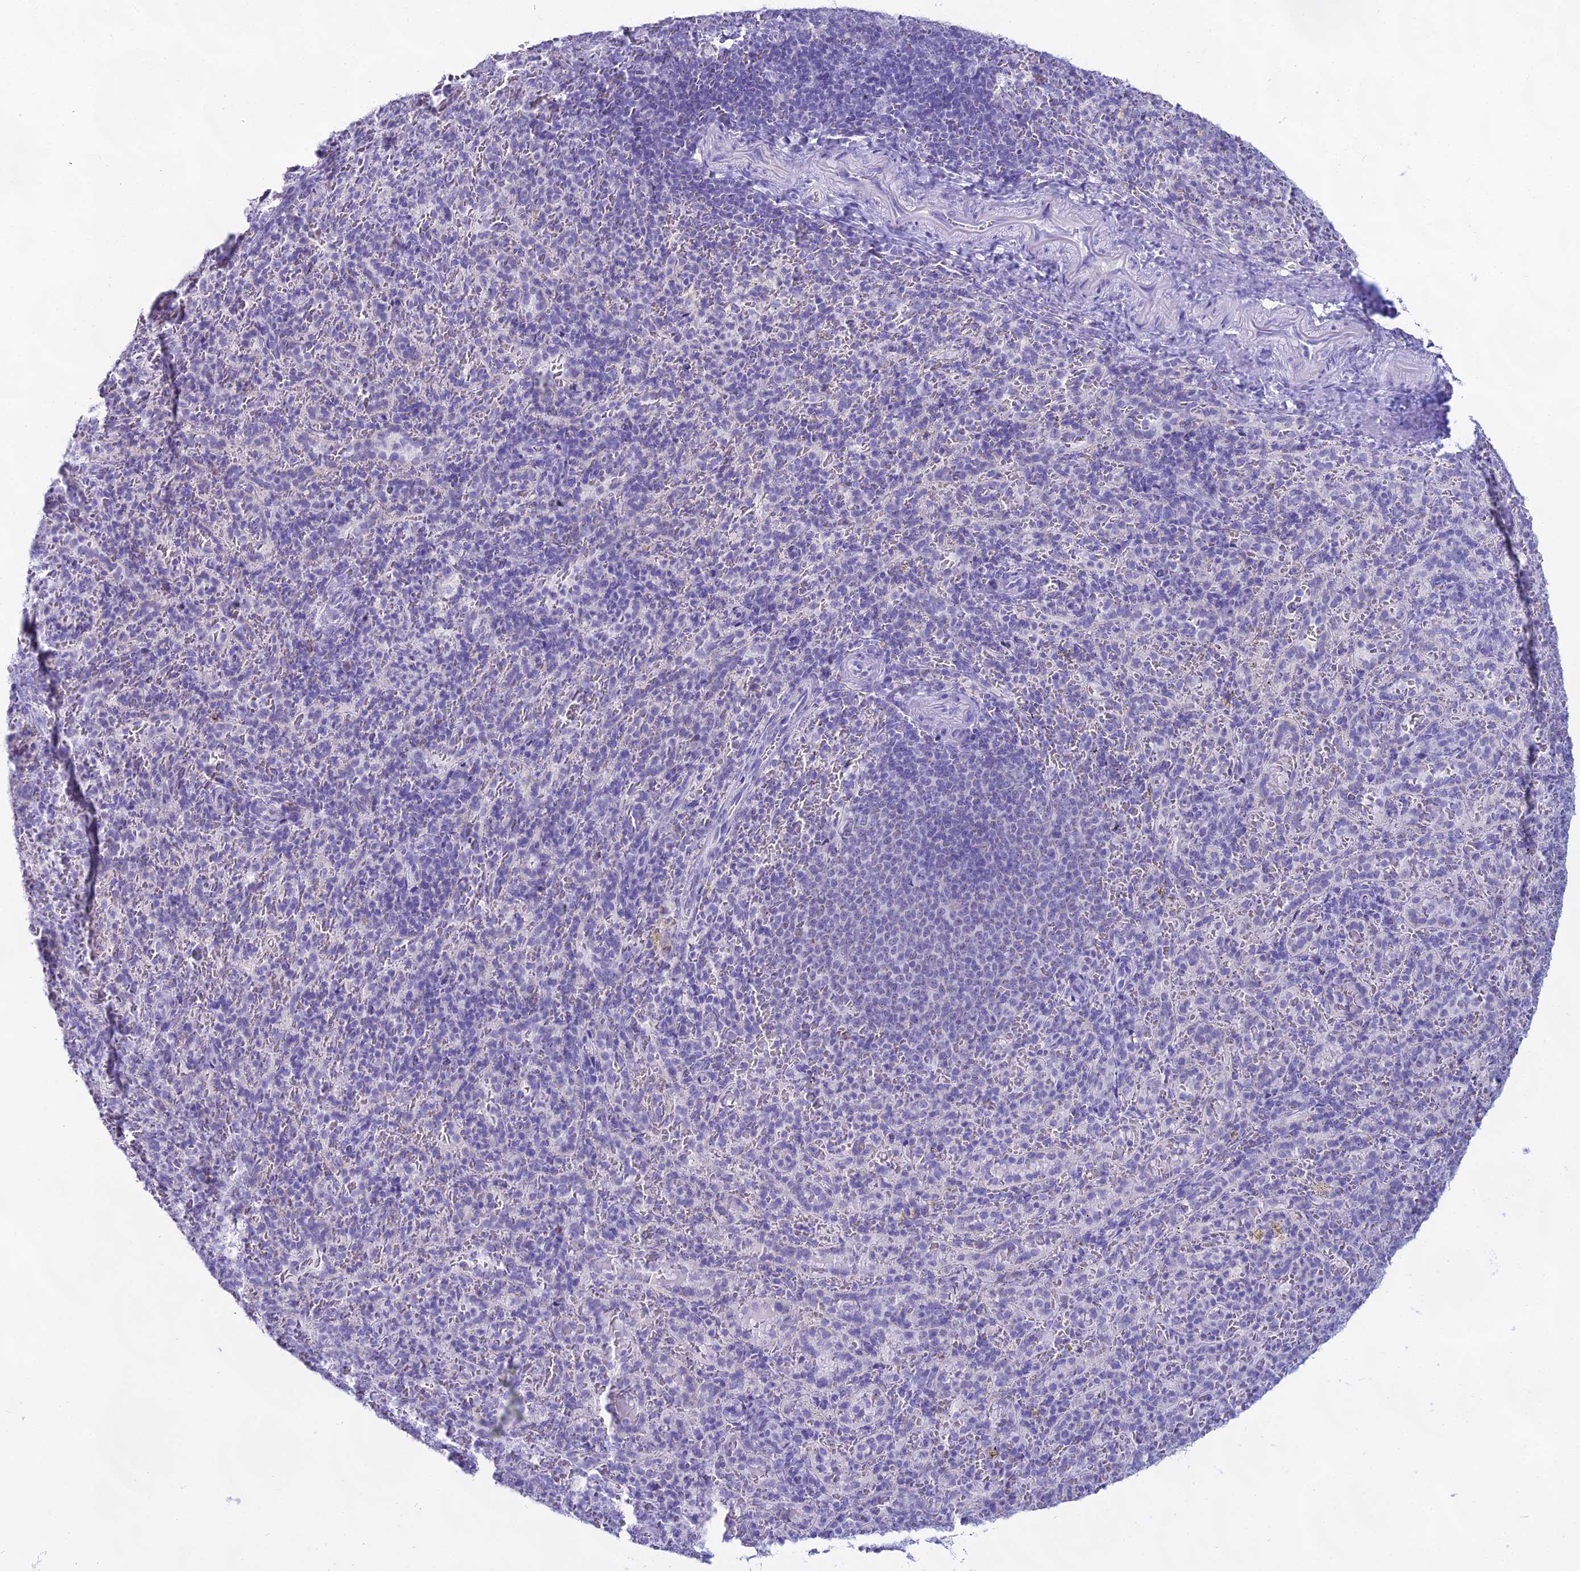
{"staining": {"intensity": "negative", "quantity": "none", "location": "none"}, "tissue": "spleen", "cell_type": "Cells in red pulp", "image_type": "normal", "snomed": [{"axis": "morphology", "description": "Normal tissue, NOS"}, {"axis": "topography", "description": "Spleen"}], "caption": "Human spleen stained for a protein using immunohistochemistry (IHC) displays no positivity in cells in red pulp.", "gene": "CGB1", "patient": {"sex": "female", "age": 21}}